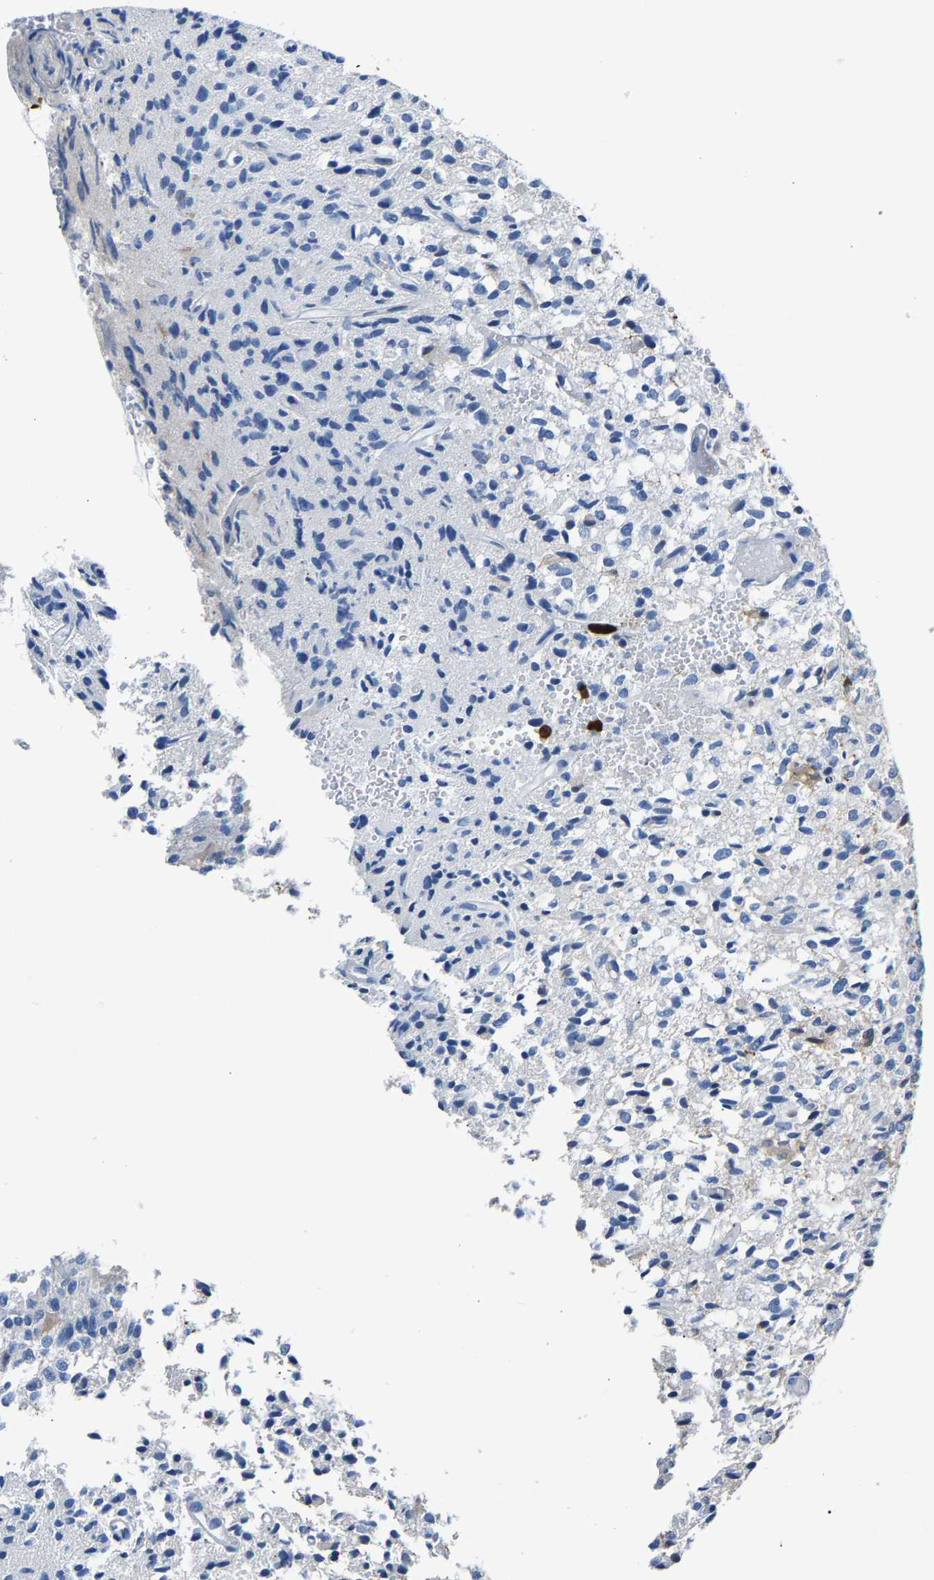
{"staining": {"intensity": "negative", "quantity": "none", "location": "none"}, "tissue": "glioma", "cell_type": "Tumor cells", "image_type": "cancer", "snomed": [{"axis": "morphology", "description": "Glioma, malignant, High grade"}, {"axis": "topography", "description": "Brain"}], "caption": "Human high-grade glioma (malignant) stained for a protein using immunohistochemistry exhibits no positivity in tumor cells.", "gene": "S100P", "patient": {"sex": "male", "age": 71}}